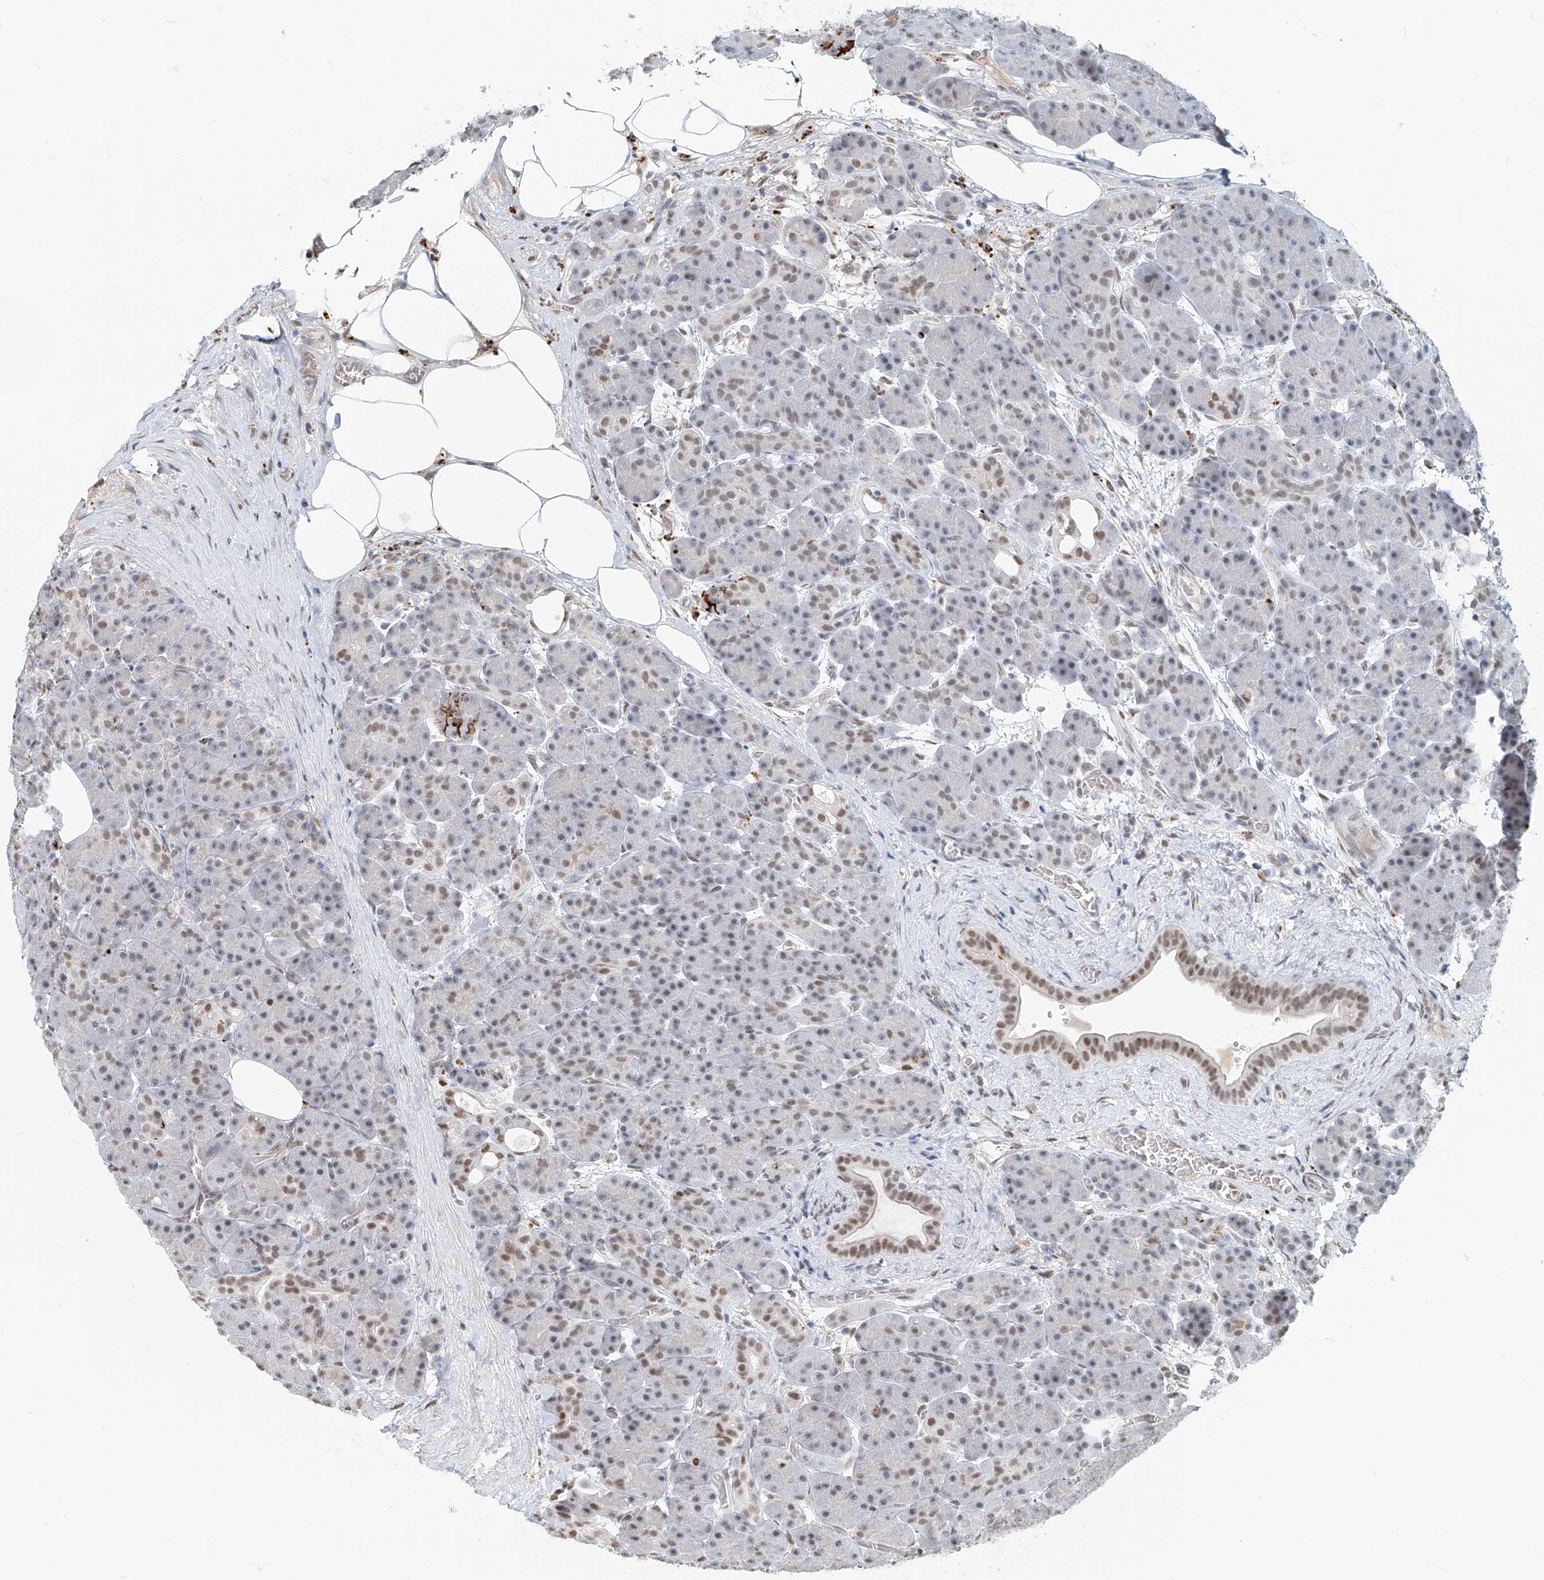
{"staining": {"intensity": "moderate", "quantity": "25%-75%", "location": "nuclear"}, "tissue": "pancreas", "cell_type": "Exocrine glandular cells", "image_type": "normal", "snomed": [{"axis": "morphology", "description": "Normal tissue, NOS"}, {"axis": "topography", "description": "Pancreas"}], "caption": "Protein positivity by immunohistochemistry (IHC) demonstrates moderate nuclear expression in about 25%-75% of exocrine glandular cells in benign pancreas.", "gene": "SASH1", "patient": {"sex": "male", "age": 63}}